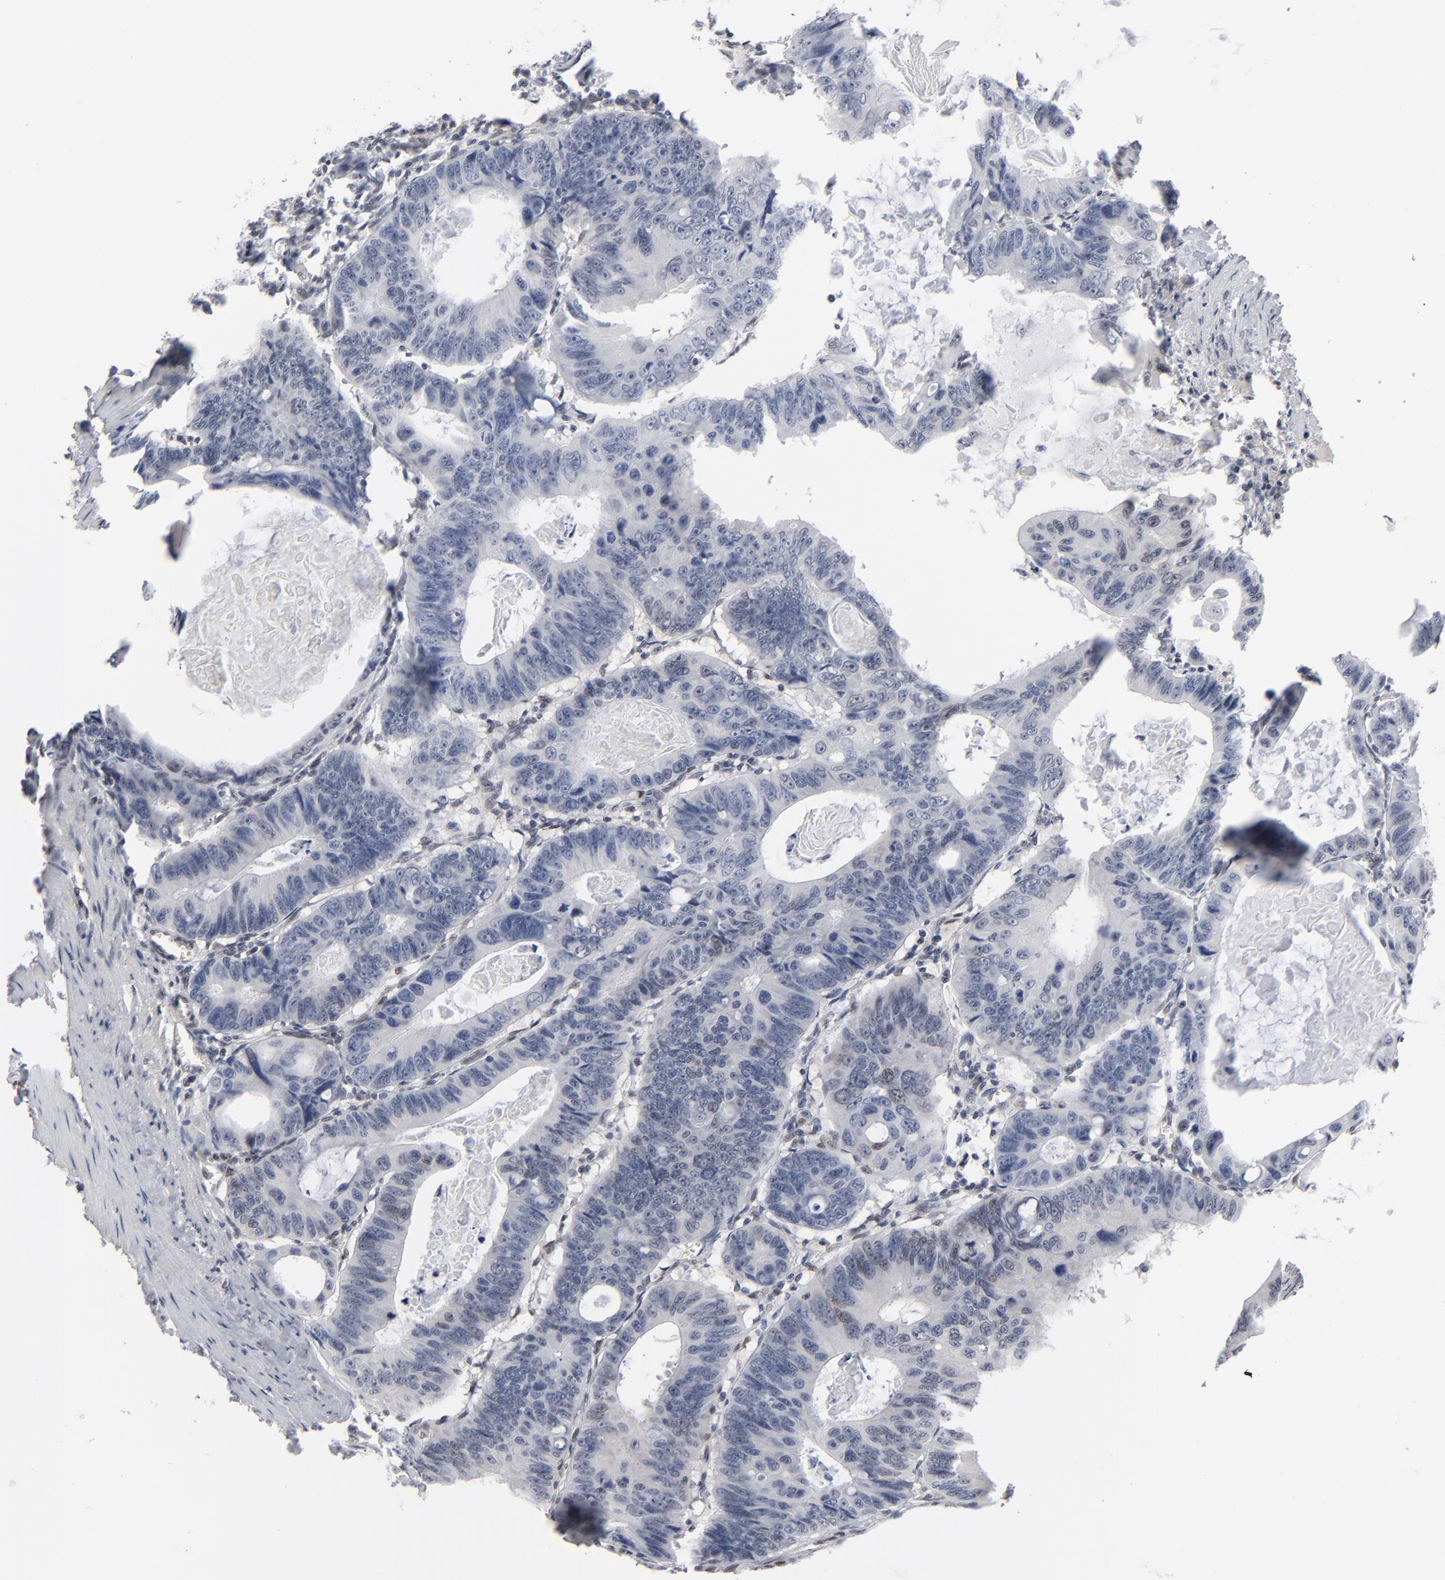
{"staining": {"intensity": "negative", "quantity": "none", "location": "none"}, "tissue": "colorectal cancer", "cell_type": "Tumor cells", "image_type": "cancer", "snomed": [{"axis": "morphology", "description": "Adenocarcinoma, NOS"}, {"axis": "topography", "description": "Colon"}], "caption": "A high-resolution micrograph shows IHC staining of colorectal cancer, which reveals no significant expression in tumor cells.", "gene": "IRF9", "patient": {"sex": "female", "age": 55}}